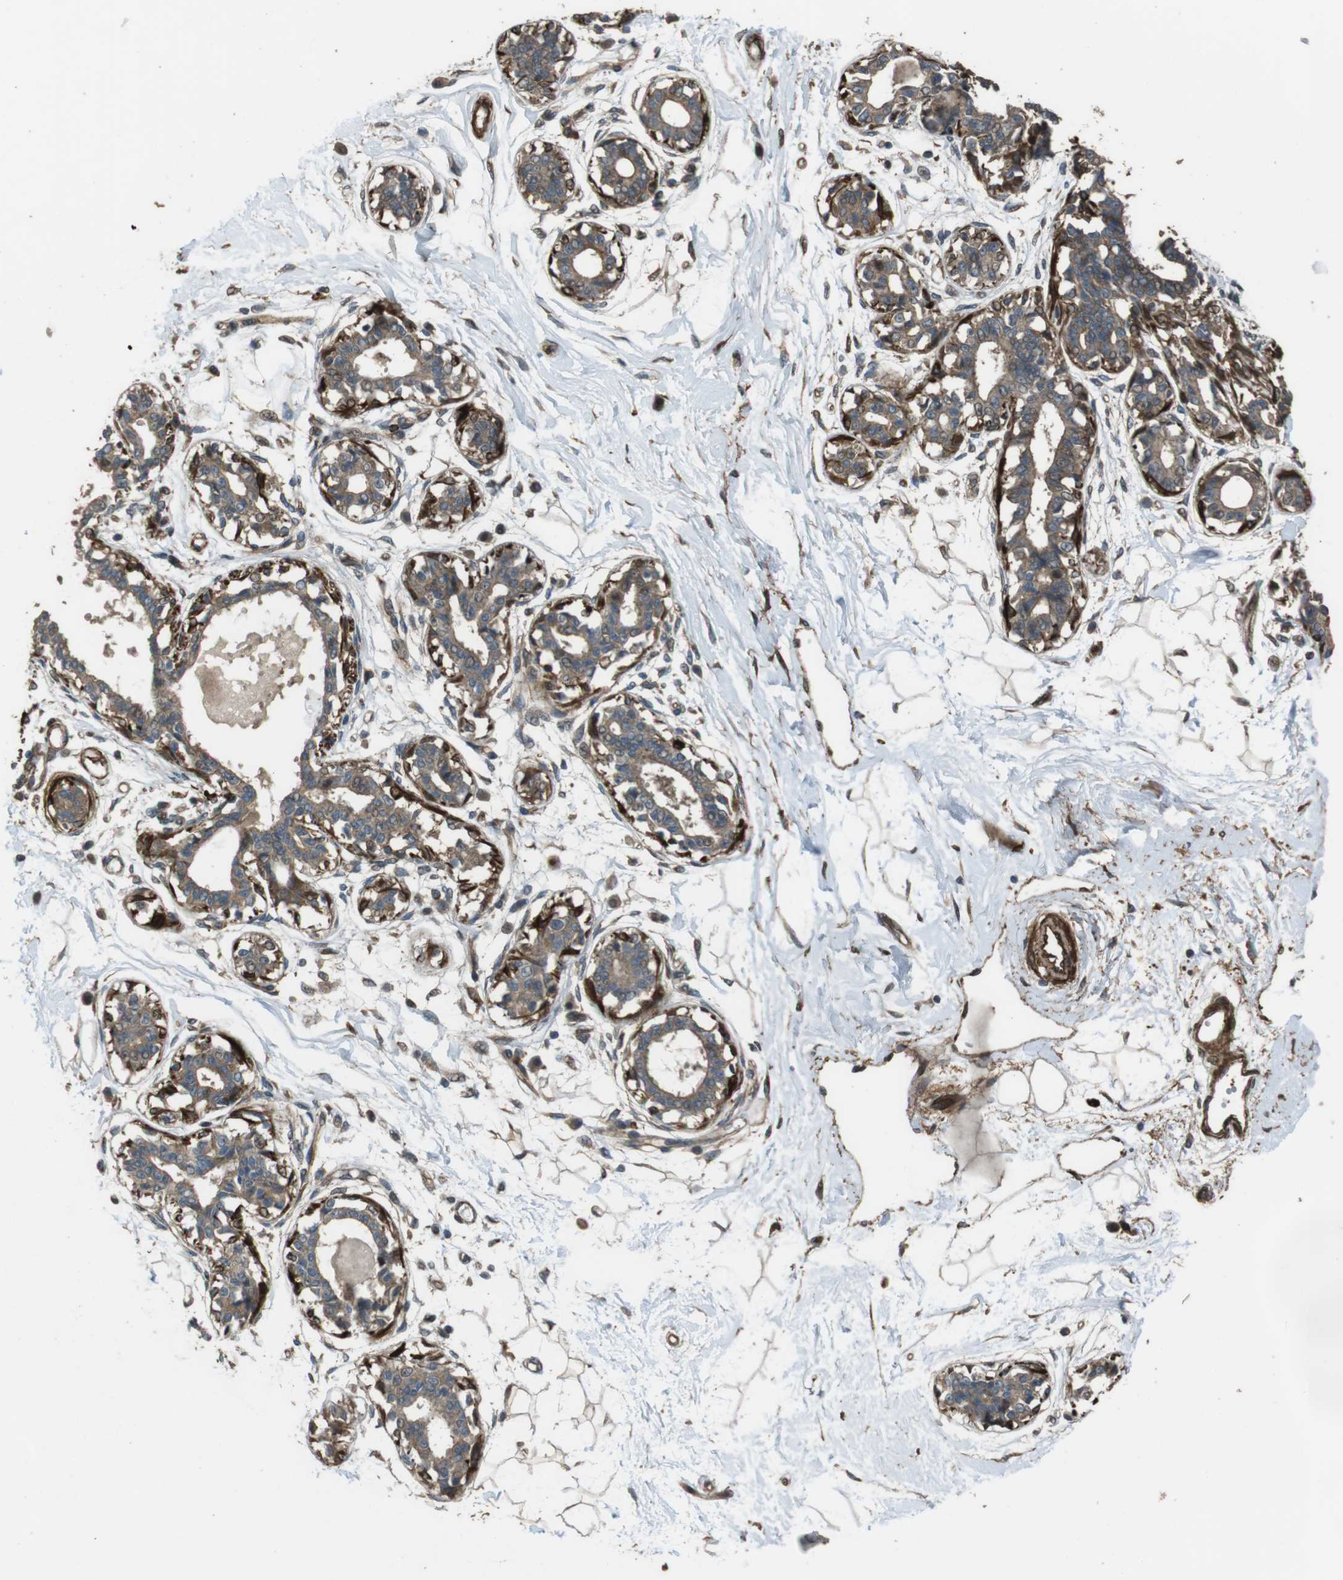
{"staining": {"intensity": "moderate", "quantity": ">75%", "location": "cytoplasmic/membranous"}, "tissue": "breast", "cell_type": "Adipocytes", "image_type": "normal", "snomed": [{"axis": "morphology", "description": "Normal tissue, NOS"}, {"axis": "topography", "description": "Breast"}], "caption": "Protein positivity by immunohistochemistry displays moderate cytoplasmic/membranous expression in about >75% of adipocytes in unremarkable breast. The staining was performed using DAB (3,3'-diaminobenzidine) to visualize the protein expression in brown, while the nuclei were stained in blue with hematoxylin (Magnification: 20x).", "gene": "MSRB3", "patient": {"sex": "female", "age": 45}}